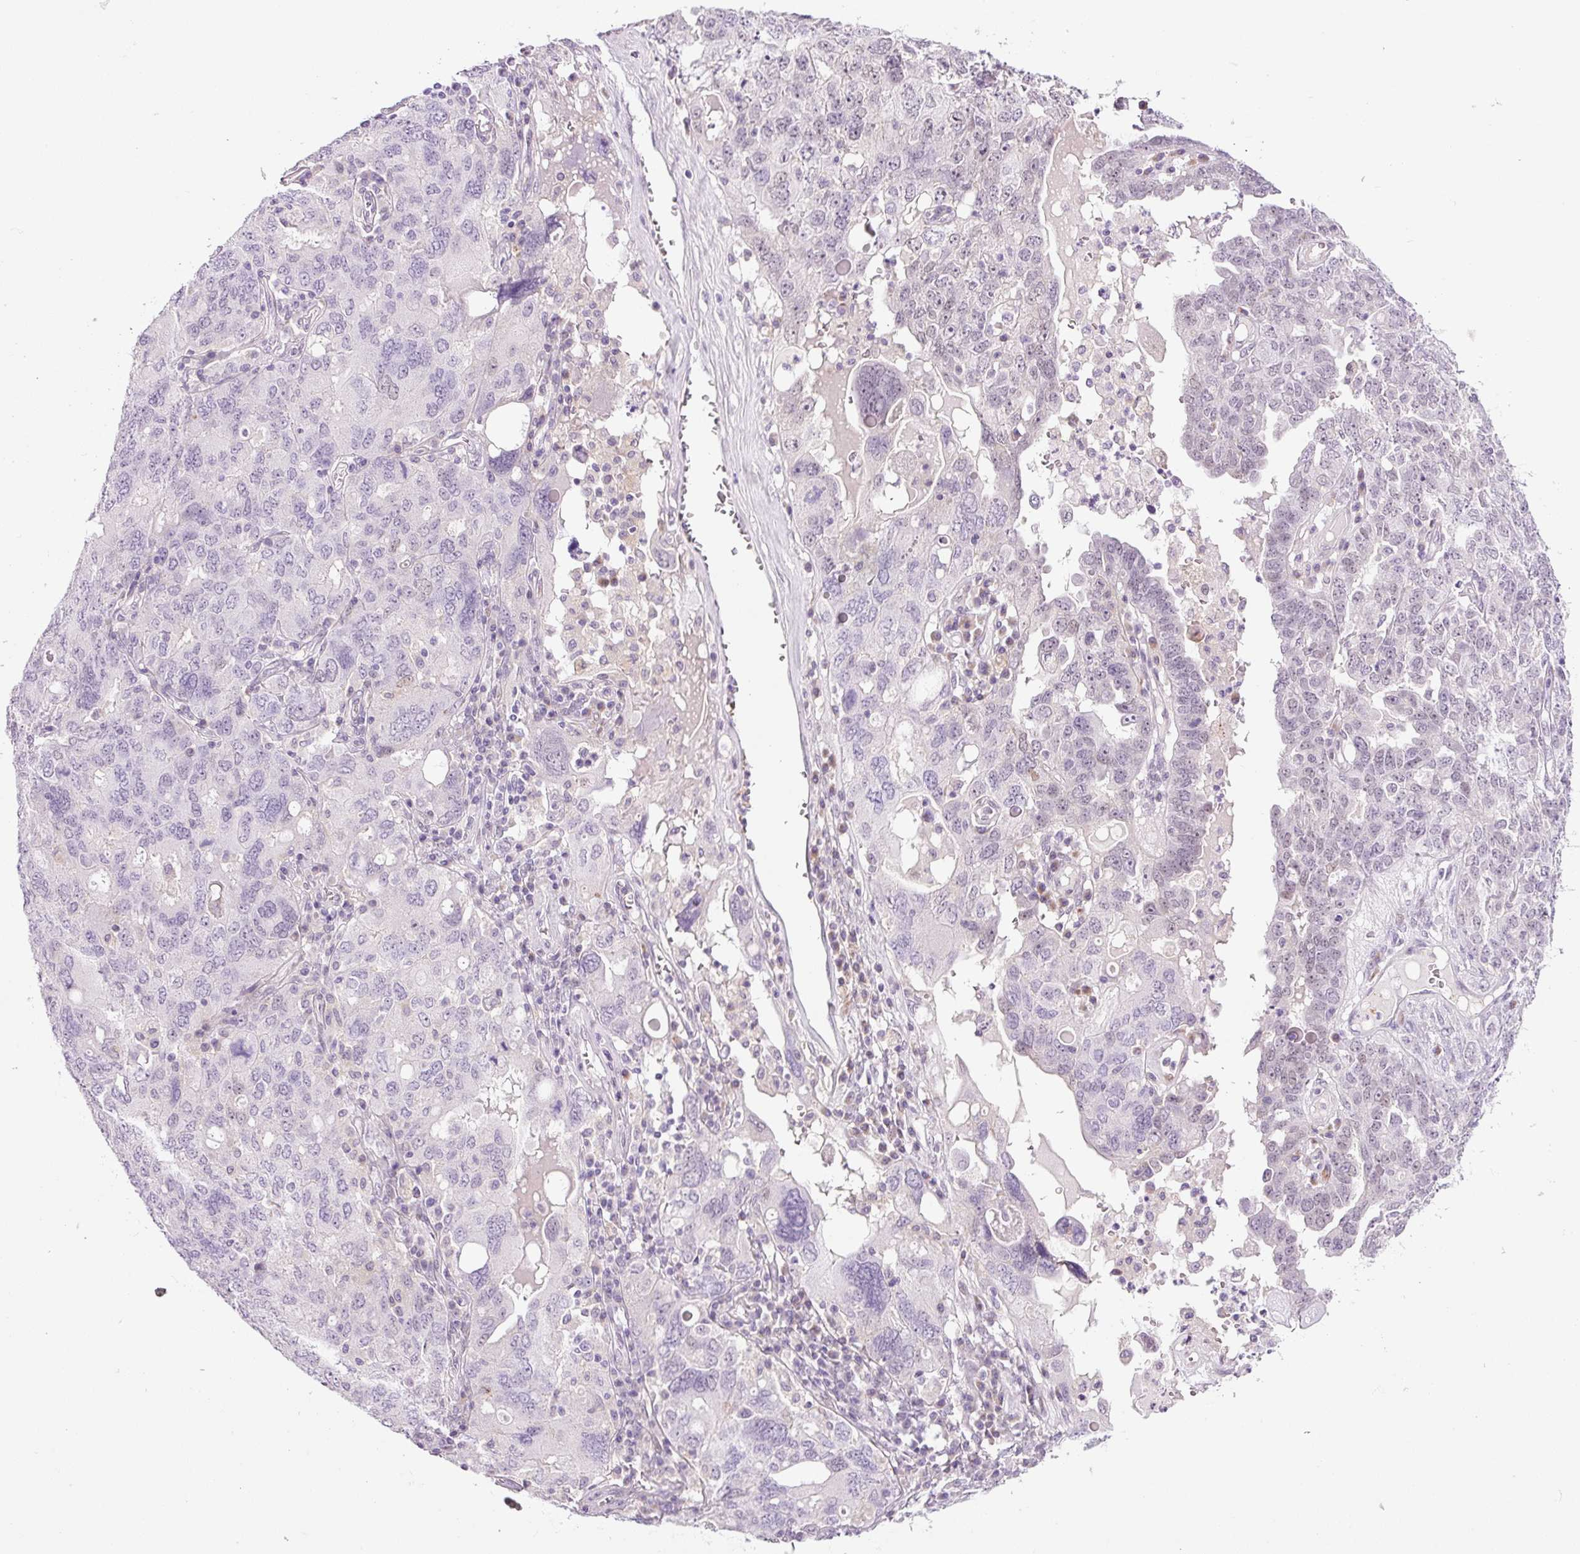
{"staining": {"intensity": "negative", "quantity": "none", "location": "none"}, "tissue": "ovarian cancer", "cell_type": "Tumor cells", "image_type": "cancer", "snomed": [{"axis": "morphology", "description": "Carcinoma, endometroid"}, {"axis": "topography", "description": "Ovary"}], "caption": "Ovarian cancer was stained to show a protein in brown. There is no significant expression in tumor cells.", "gene": "SRC", "patient": {"sex": "female", "age": 62}}